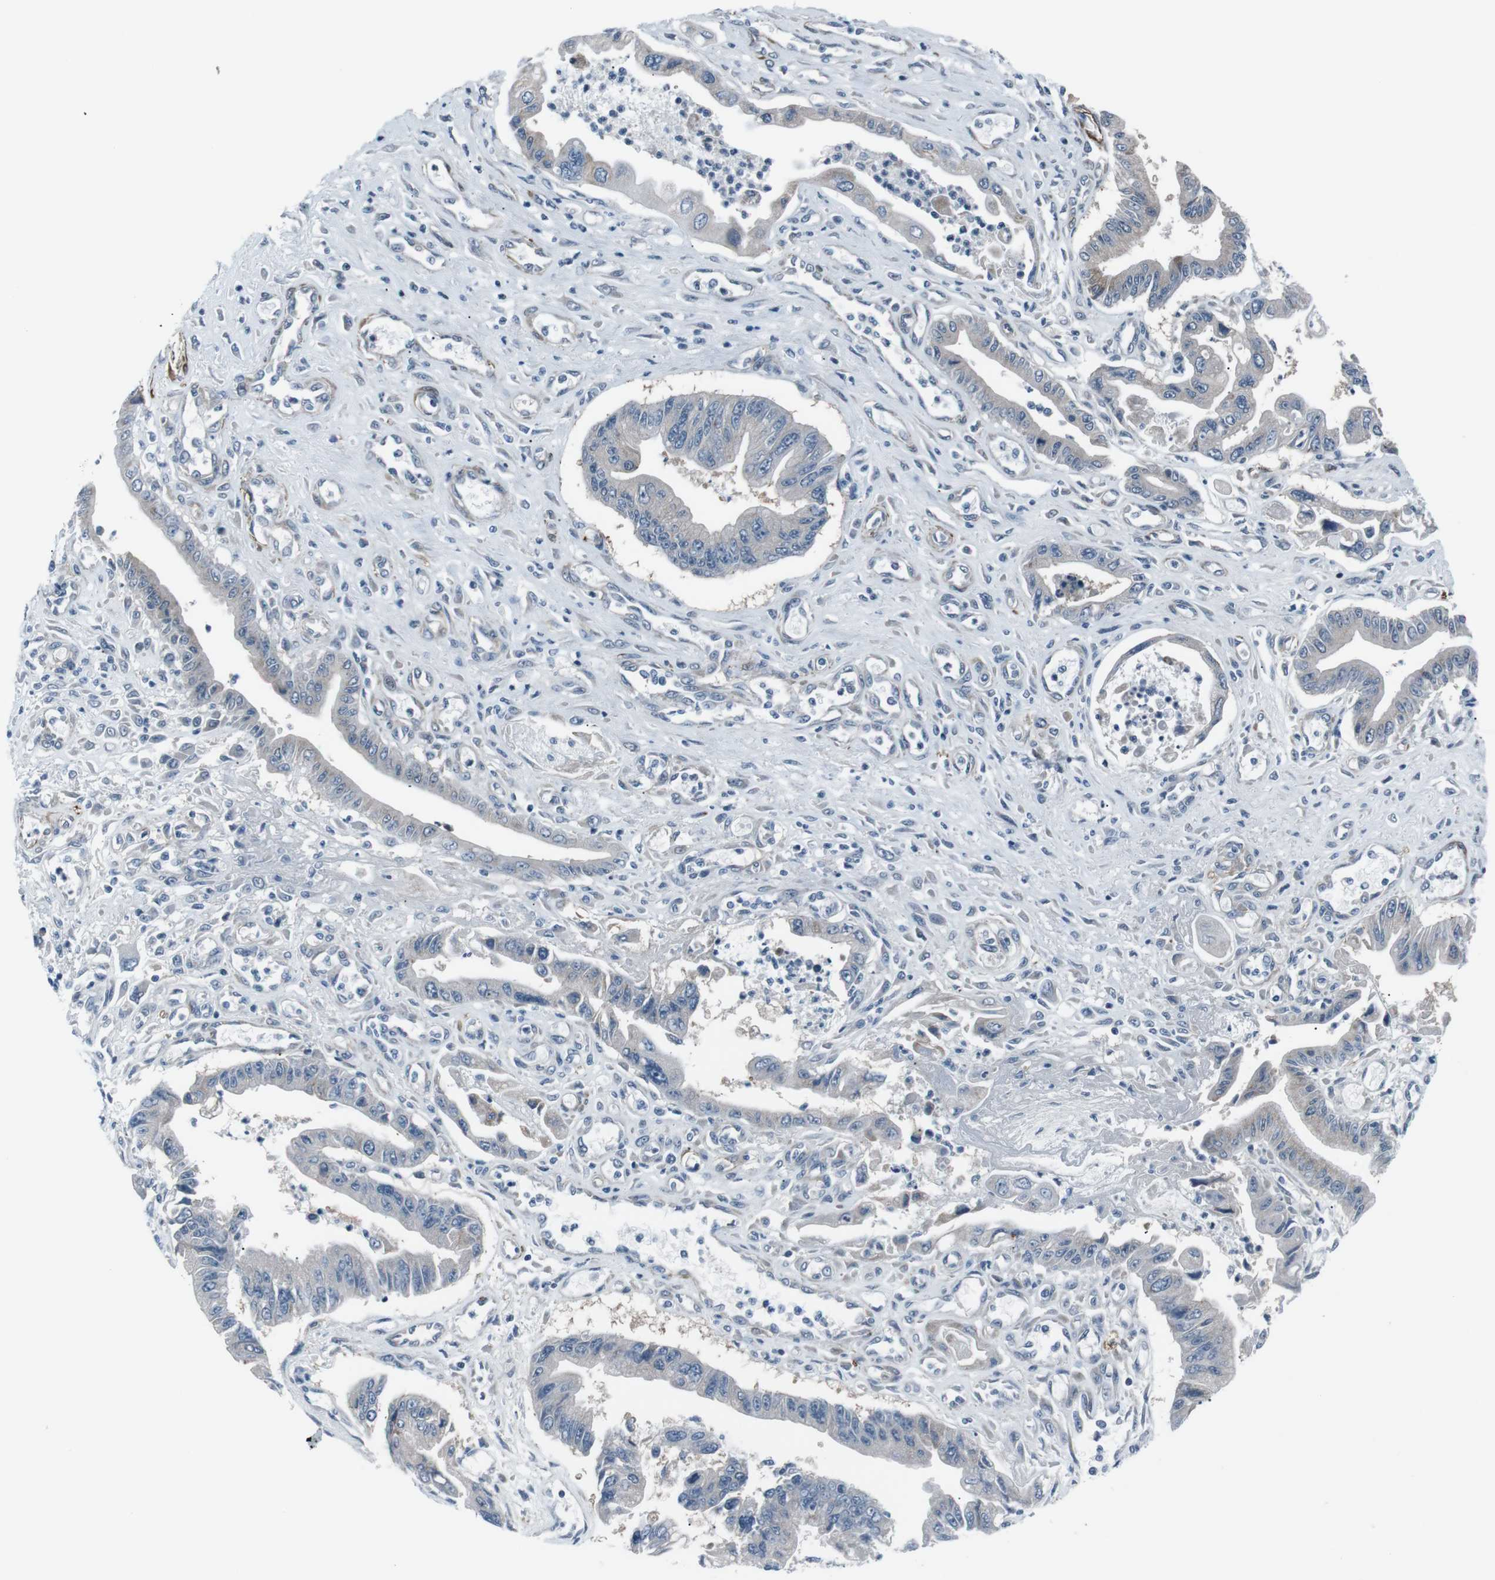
{"staining": {"intensity": "negative", "quantity": "none", "location": "none"}, "tissue": "pancreatic cancer", "cell_type": "Tumor cells", "image_type": "cancer", "snomed": [{"axis": "morphology", "description": "Adenocarcinoma, NOS"}, {"axis": "topography", "description": "Pancreas"}], "caption": "The IHC image has no significant expression in tumor cells of adenocarcinoma (pancreatic) tissue.", "gene": "PDLIM5", "patient": {"sex": "male", "age": 56}}